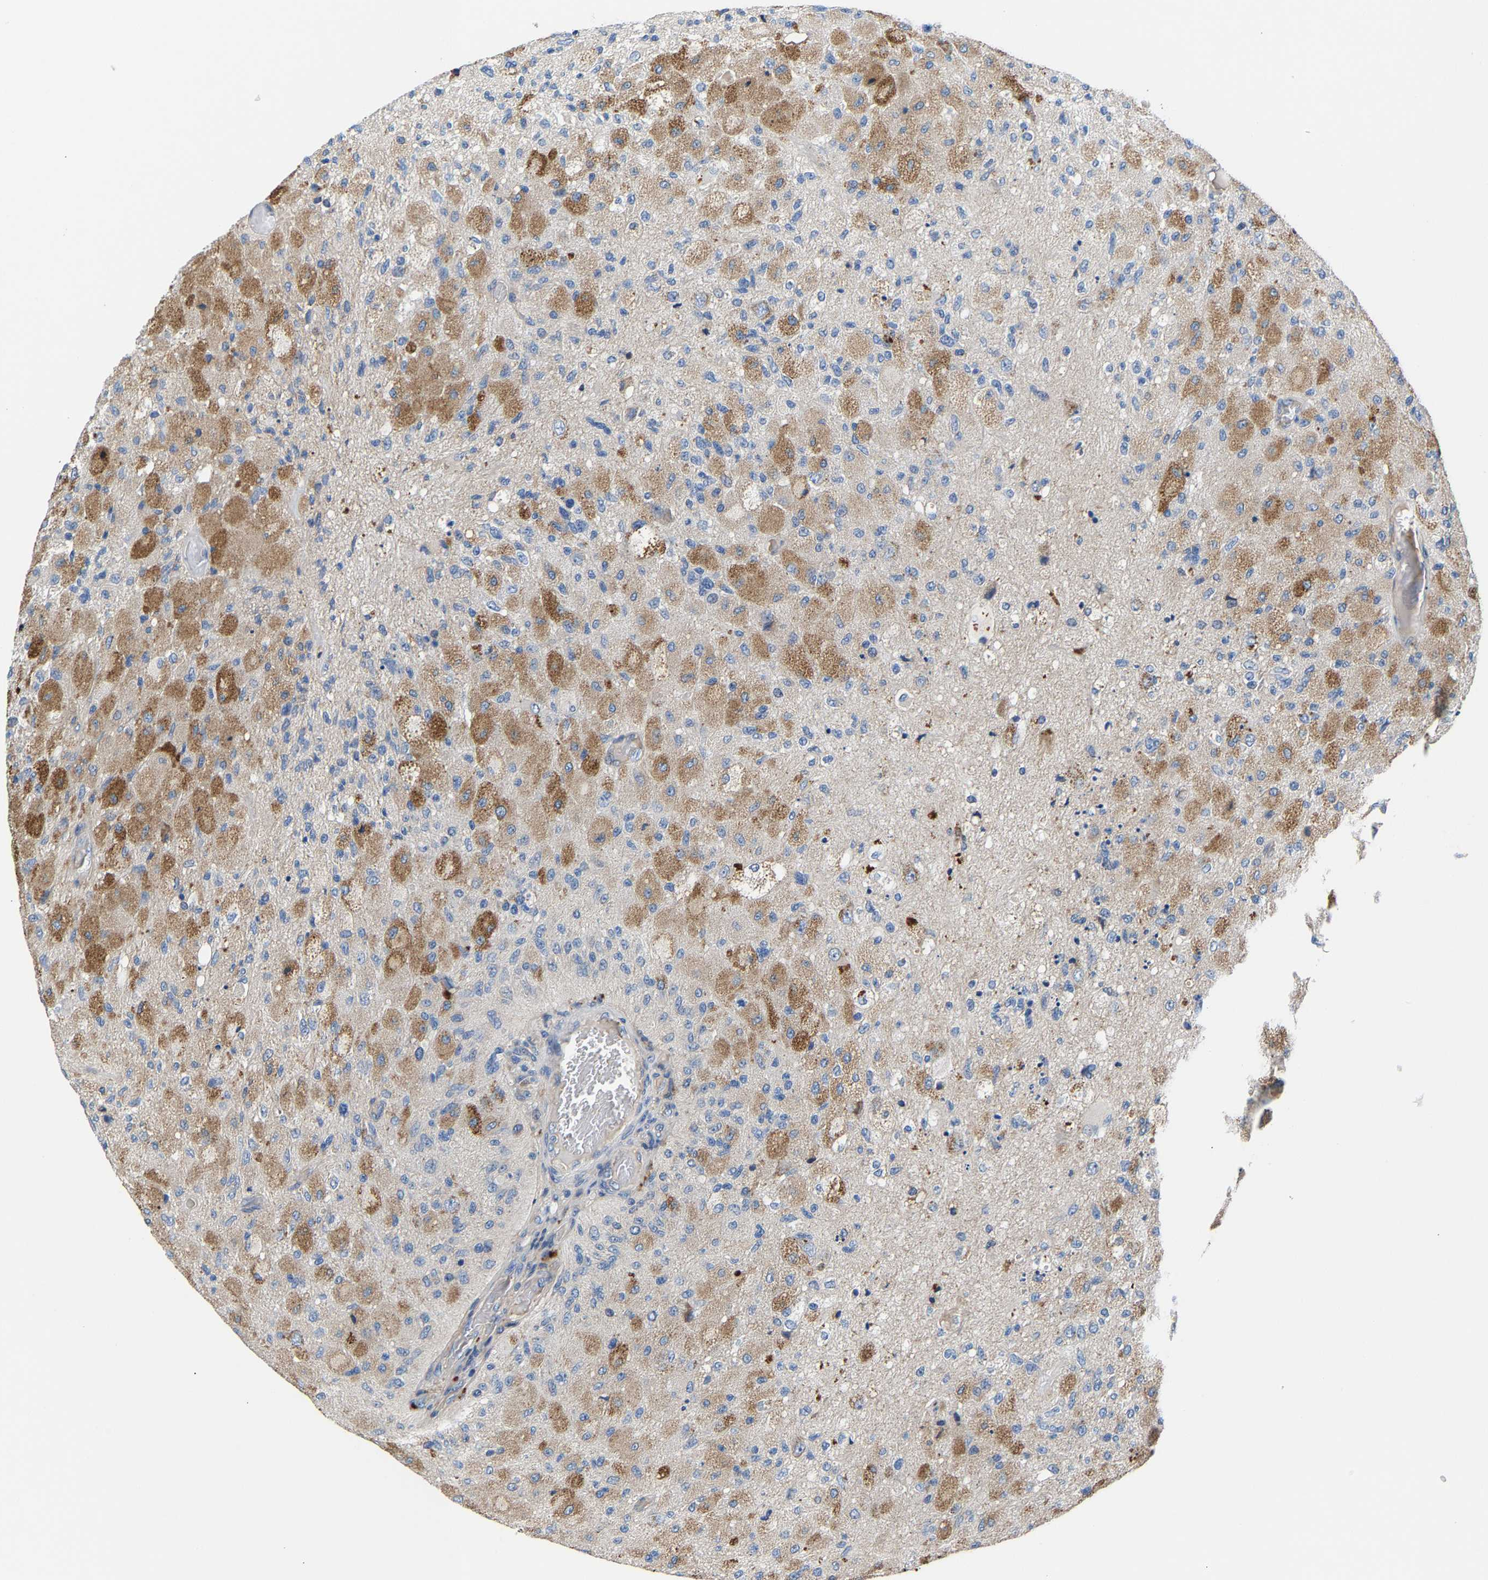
{"staining": {"intensity": "moderate", "quantity": "25%-75%", "location": "cytoplasmic/membranous"}, "tissue": "glioma", "cell_type": "Tumor cells", "image_type": "cancer", "snomed": [{"axis": "morphology", "description": "Normal tissue, NOS"}, {"axis": "morphology", "description": "Glioma, malignant, High grade"}, {"axis": "topography", "description": "Cerebral cortex"}], "caption": "Protein staining of malignant glioma (high-grade) tissue demonstrates moderate cytoplasmic/membranous expression in approximately 25%-75% of tumor cells.", "gene": "CCDC171", "patient": {"sex": "male", "age": 77}}